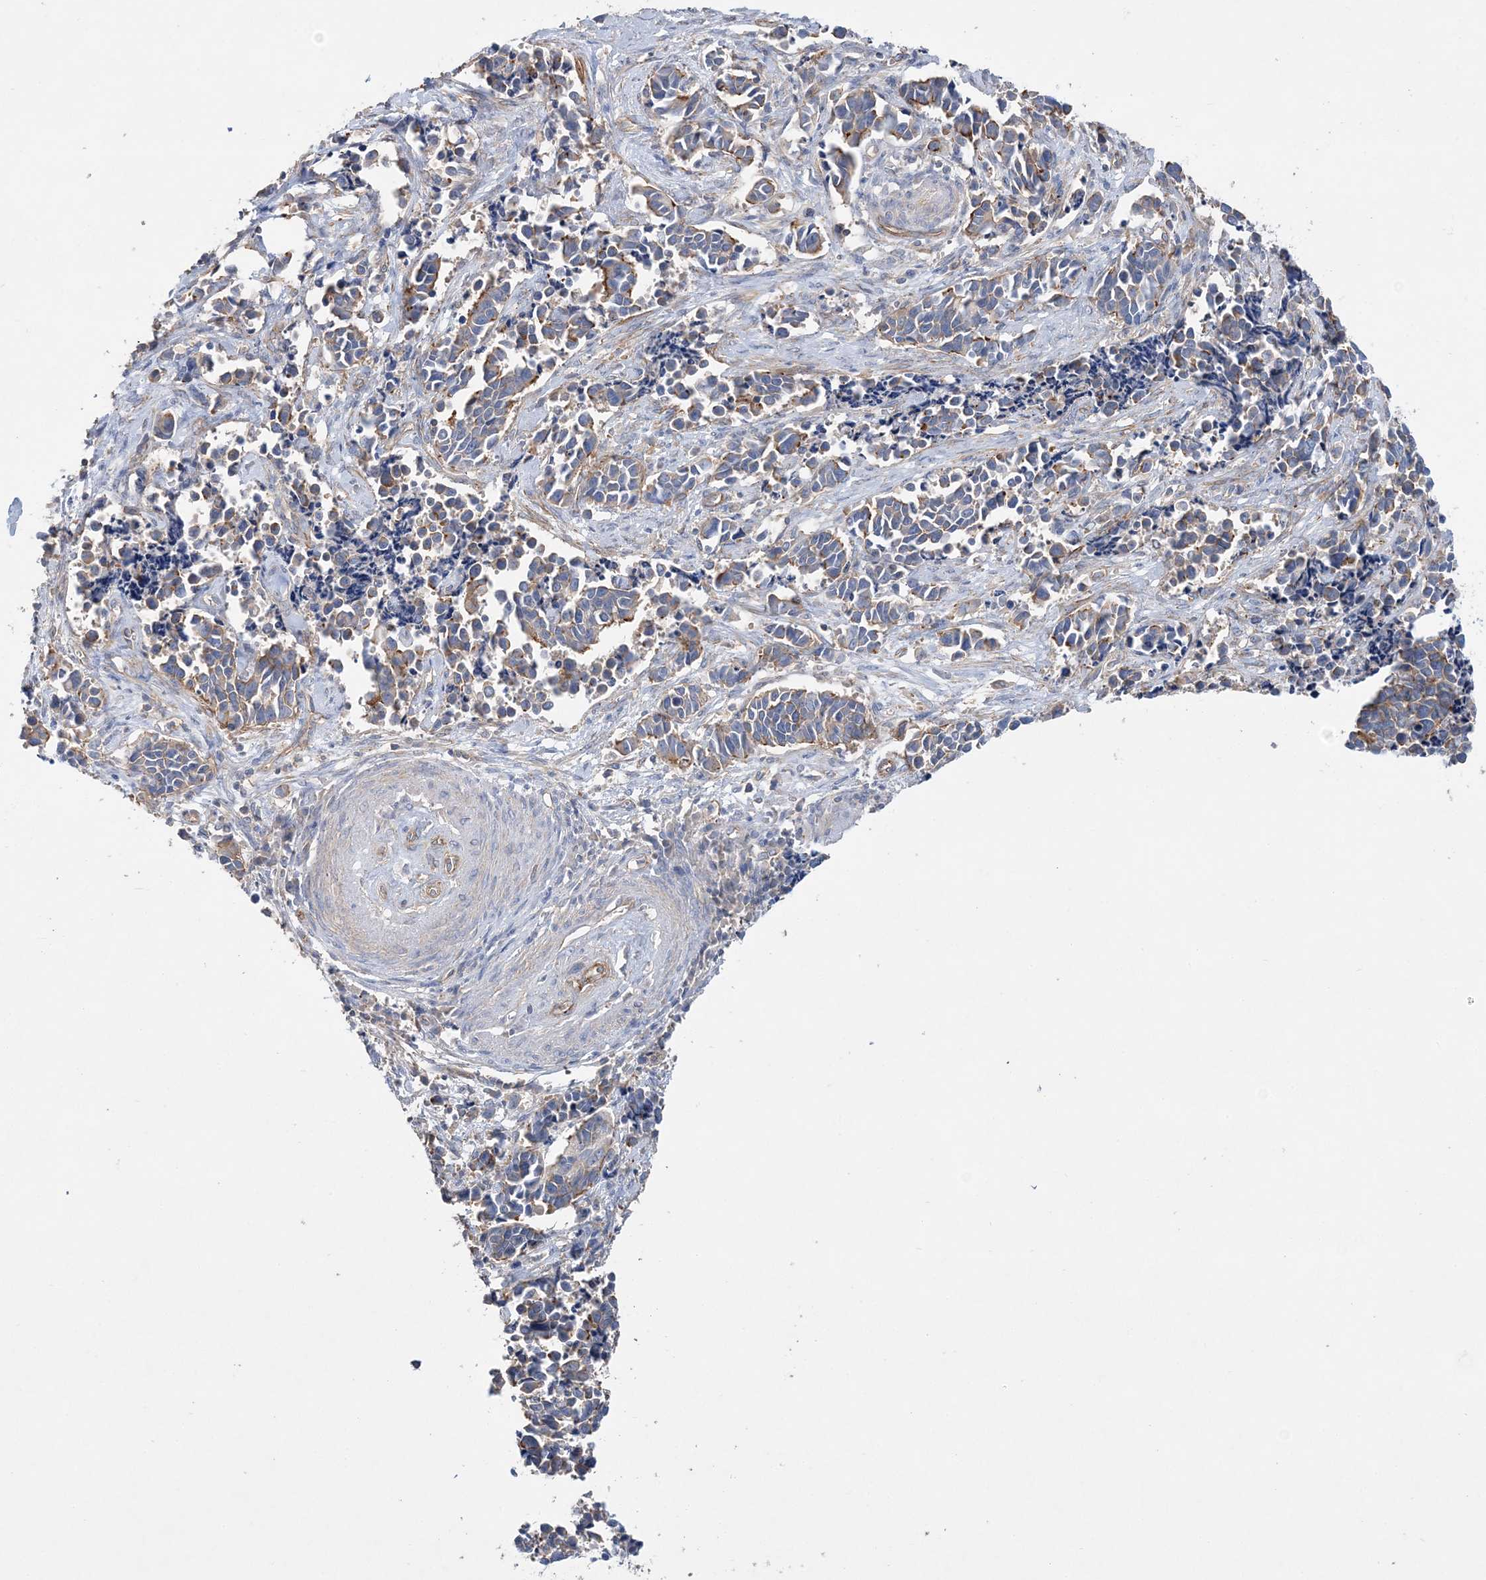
{"staining": {"intensity": "moderate", "quantity": "<25%", "location": "cytoplasmic/membranous"}, "tissue": "cervical cancer", "cell_type": "Tumor cells", "image_type": "cancer", "snomed": [{"axis": "morphology", "description": "Normal tissue, NOS"}, {"axis": "morphology", "description": "Squamous cell carcinoma, NOS"}, {"axis": "topography", "description": "Cervix"}], "caption": "Brown immunohistochemical staining in cervical cancer demonstrates moderate cytoplasmic/membranous expression in about <25% of tumor cells.", "gene": "PIGC", "patient": {"sex": "female", "age": 35}}